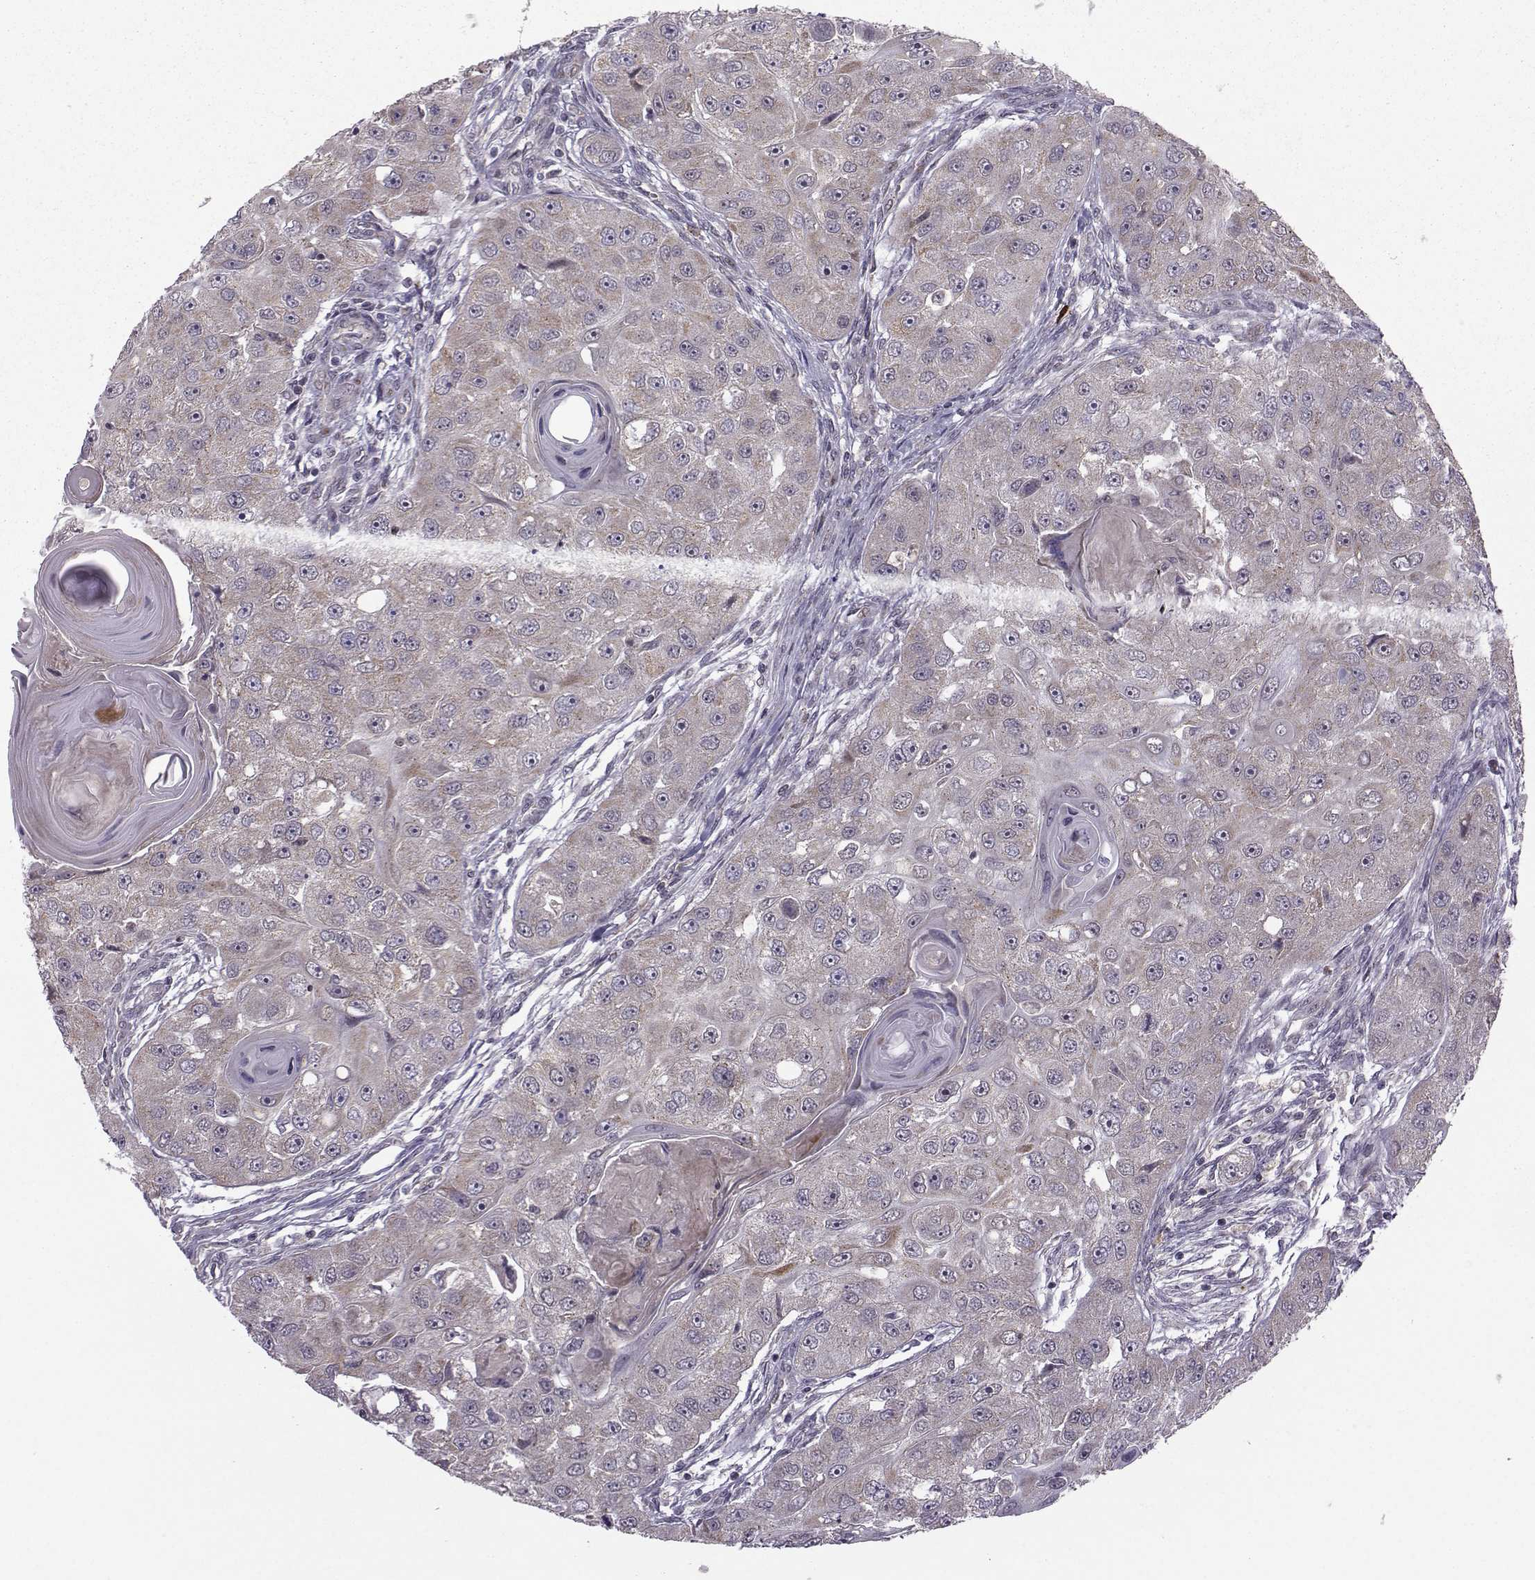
{"staining": {"intensity": "weak", "quantity": "25%-75%", "location": "cytoplasmic/membranous"}, "tissue": "head and neck cancer", "cell_type": "Tumor cells", "image_type": "cancer", "snomed": [{"axis": "morphology", "description": "Squamous cell carcinoma, NOS"}, {"axis": "topography", "description": "Head-Neck"}], "caption": "Immunohistochemical staining of squamous cell carcinoma (head and neck) shows low levels of weak cytoplasmic/membranous staining in approximately 25%-75% of tumor cells.", "gene": "NECAB3", "patient": {"sex": "male", "age": 51}}